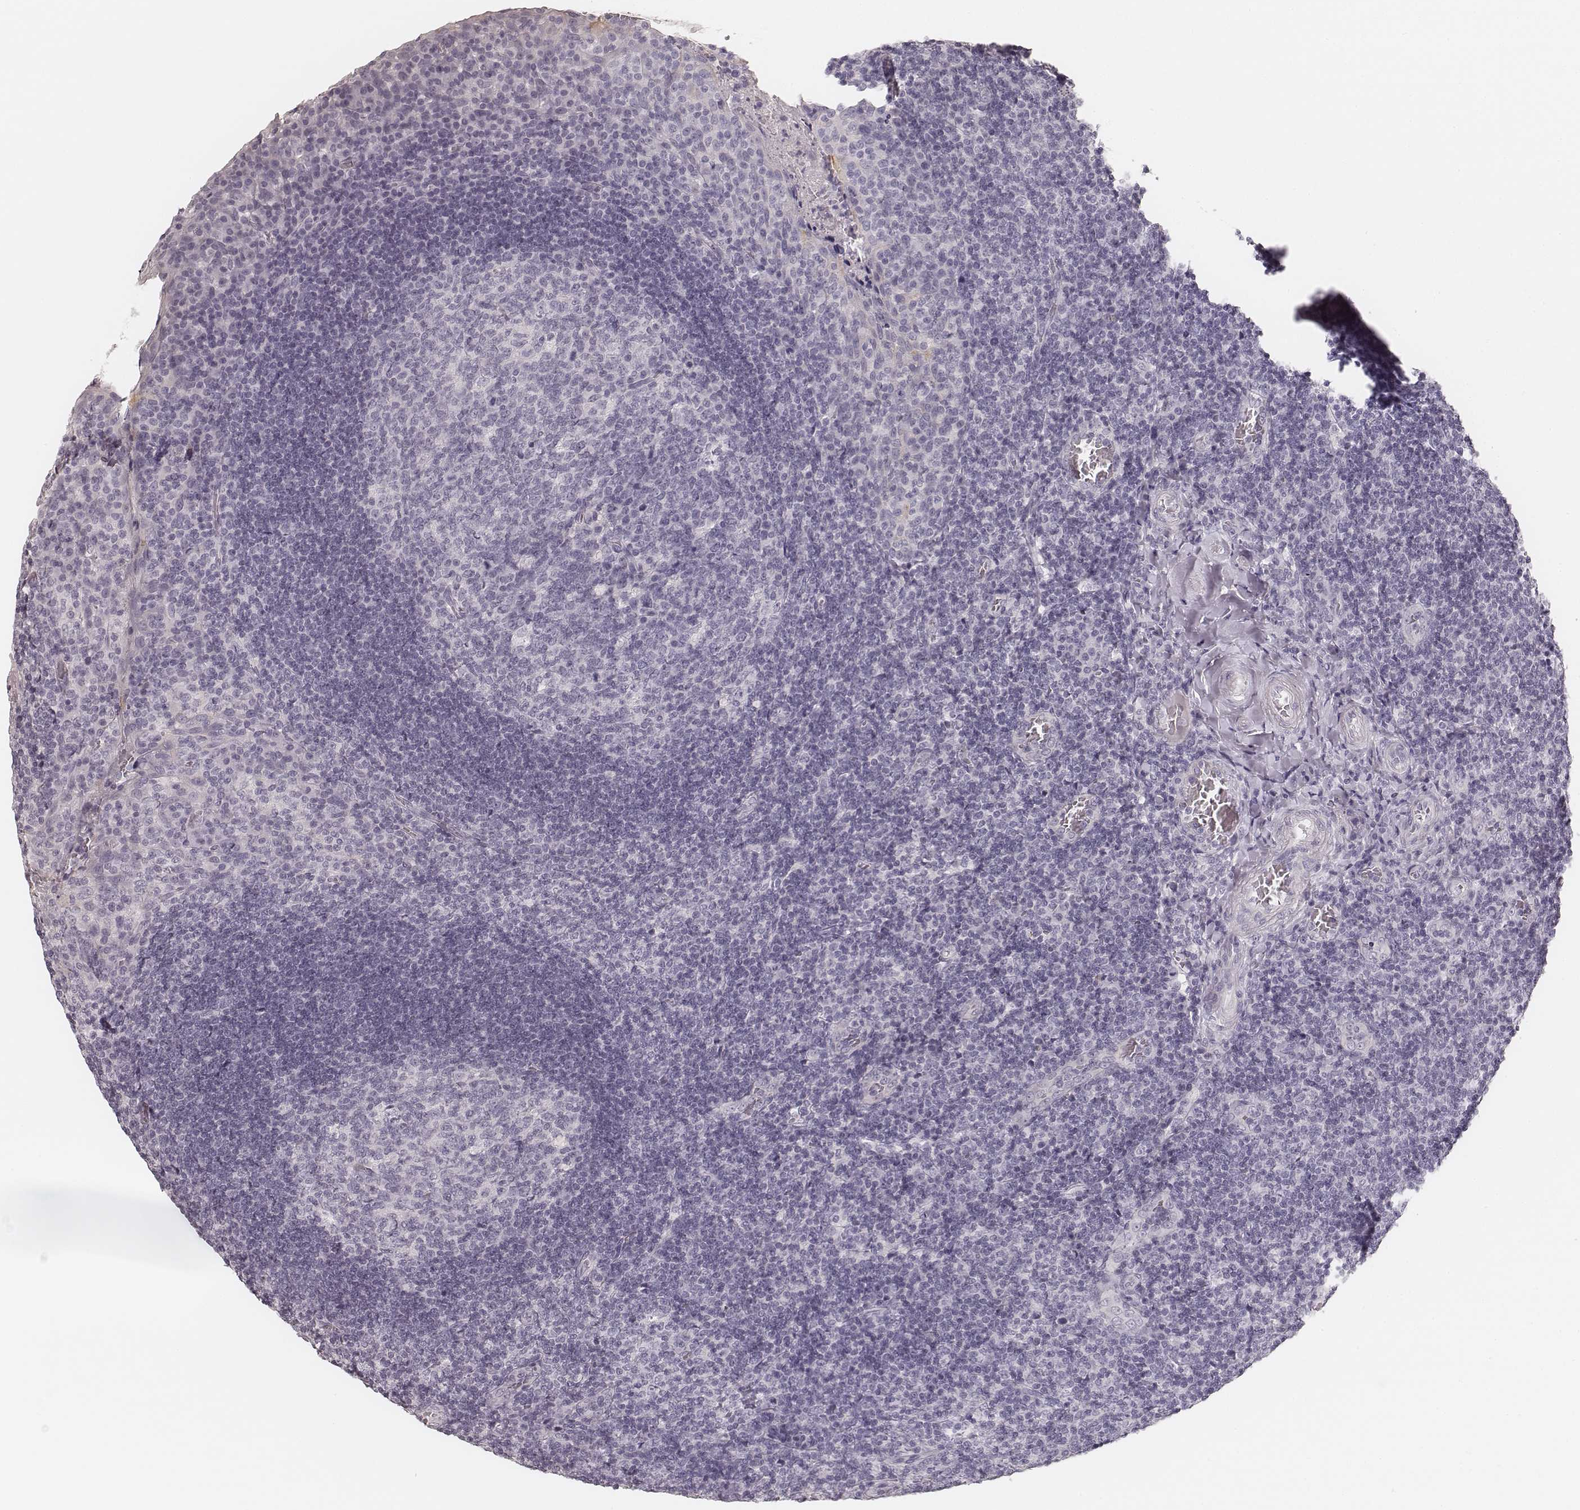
{"staining": {"intensity": "negative", "quantity": "none", "location": "none"}, "tissue": "tonsil", "cell_type": "Germinal center cells", "image_type": "normal", "snomed": [{"axis": "morphology", "description": "Normal tissue, NOS"}, {"axis": "topography", "description": "Tonsil"}], "caption": "An immunohistochemistry histopathology image of unremarkable tonsil is shown. There is no staining in germinal center cells of tonsil. (Stains: DAB IHC with hematoxylin counter stain, Microscopy: brightfield microscopy at high magnification).", "gene": "HNF4G", "patient": {"sex": "male", "age": 17}}